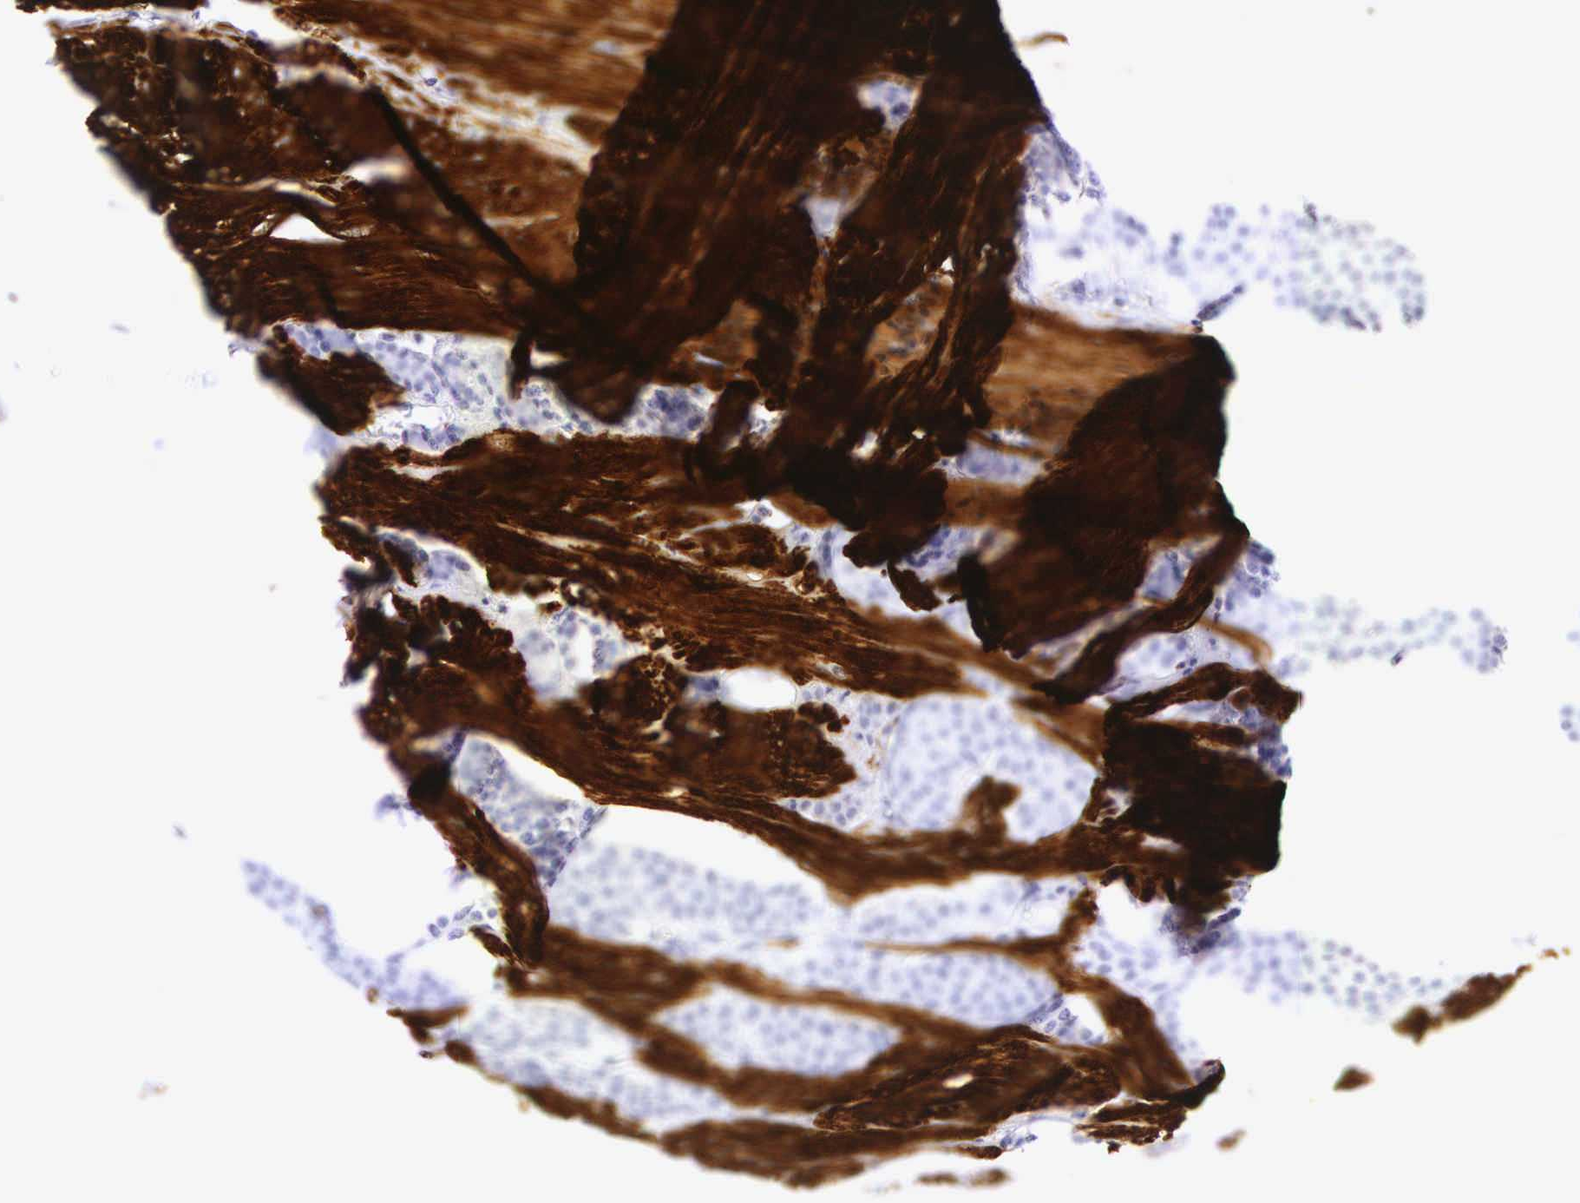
{"staining": {"intensity": "negative", "quantity": "none", "location": "none"}, "tissue": "carcinoid", "cell_type": "Tumor cells", "image_type": "cancer", "snomed": [{"axis": "morphology", "description": "Carcinoid, malignant, NOS"}, {"axis": "topography", "description": "Small intestine"}], "caption": "The micrograph shows no significant expression in tumor cells of carcinoid.", "gene": "CALD1", "patient": {"sex": "male", "age": 60}}